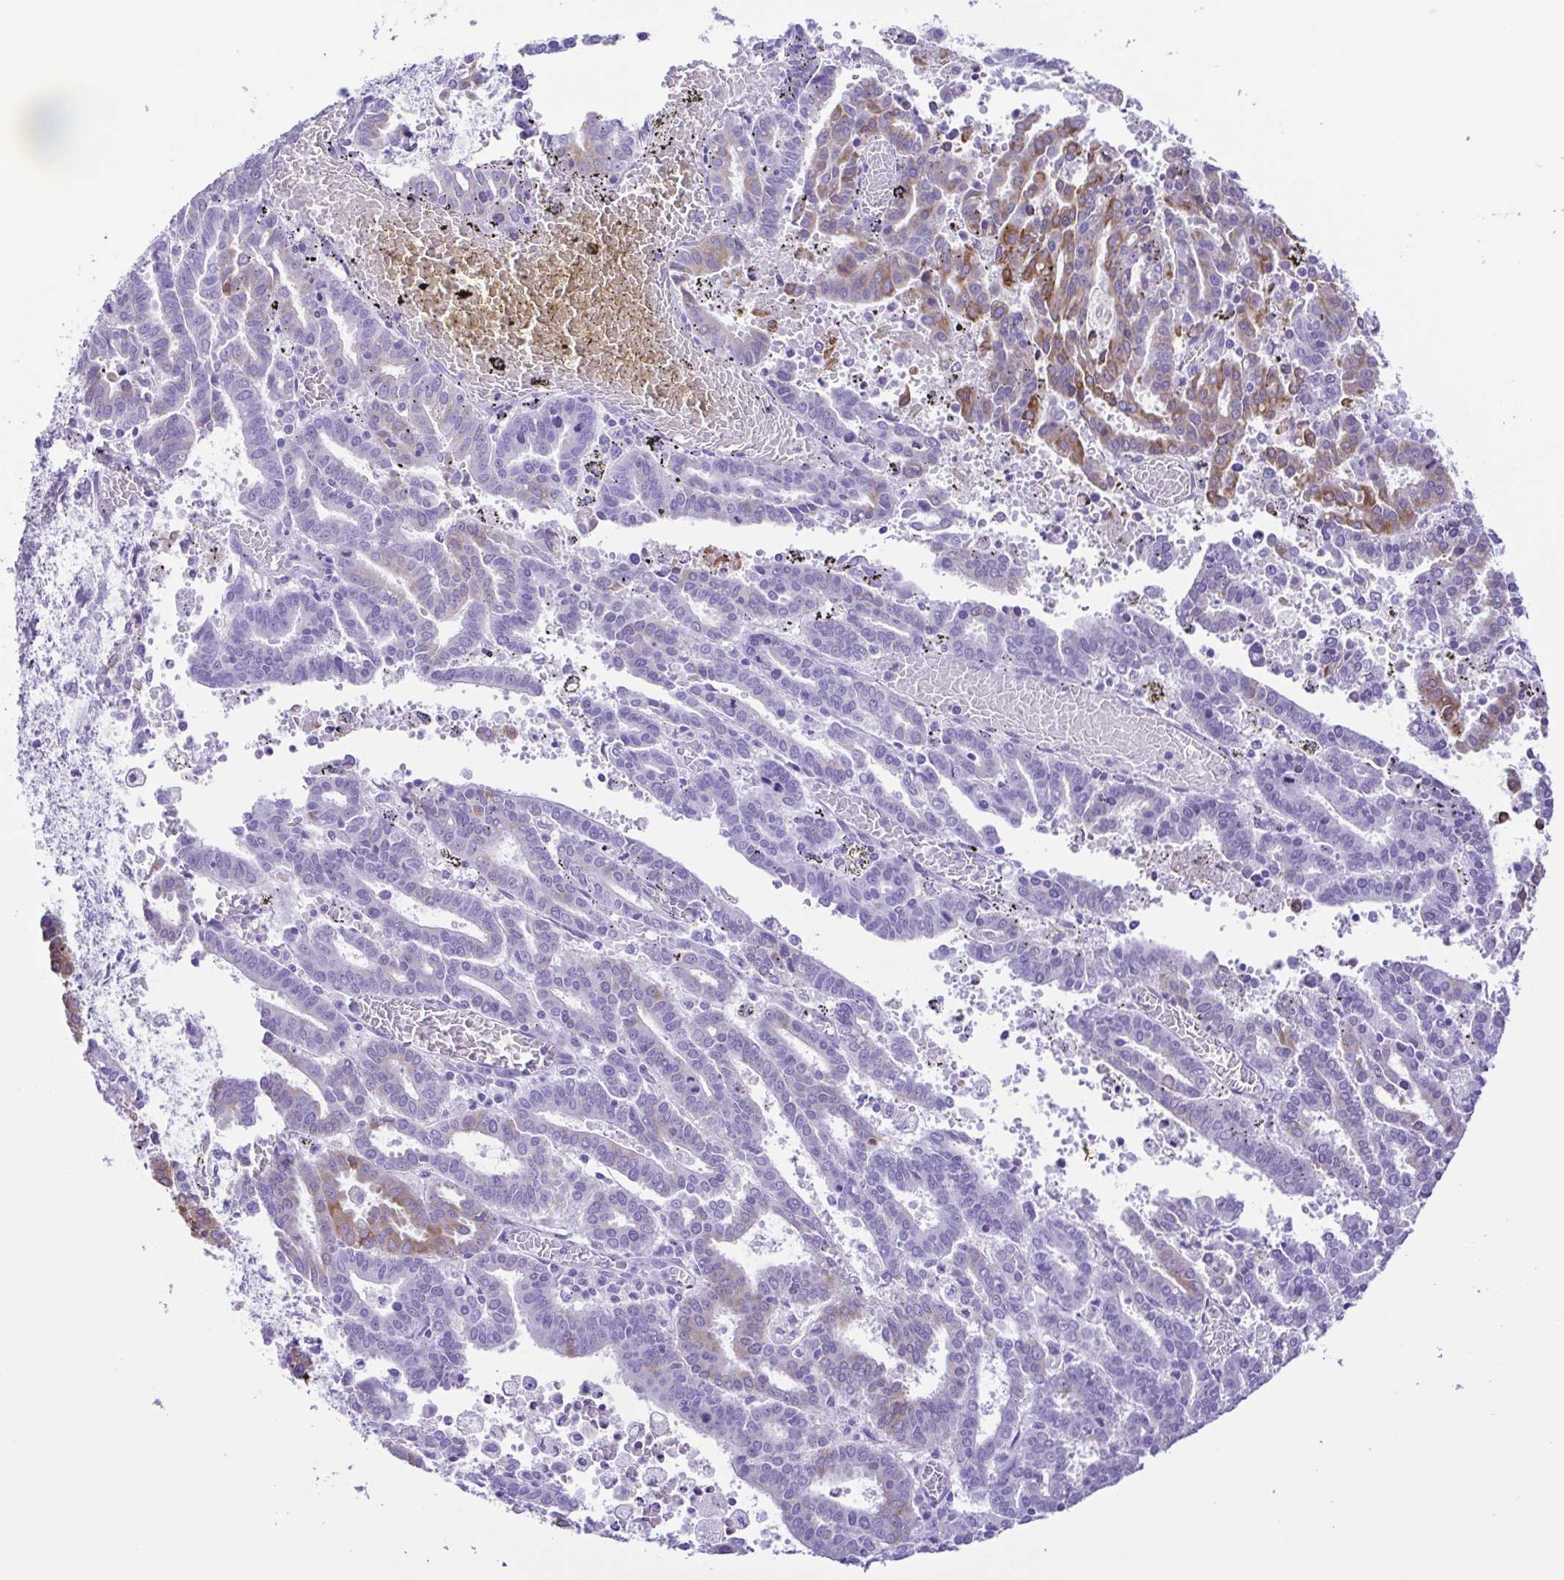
{"staining": {"intensity": "moderate", "quantity": "<25%", "location": "cytoplasmic/membranous"}, "tissue": "endometrial cancer", "cell_type": "Tumor cells", "image_type": "cancer", "snomed": [{"axis": "morphology", "description": "Adenocarcinoma, NOS"}, {"axis": "topography", "description": "Uterus"}], "caption": "Immunohistochemical staining of endometrial cancer shows low levels of moderate cytoplasmic/membranous expression in approximately <25% of tumor cells.", "gene": "ERP27", "patient": {"sex": "female", "age": 83}}